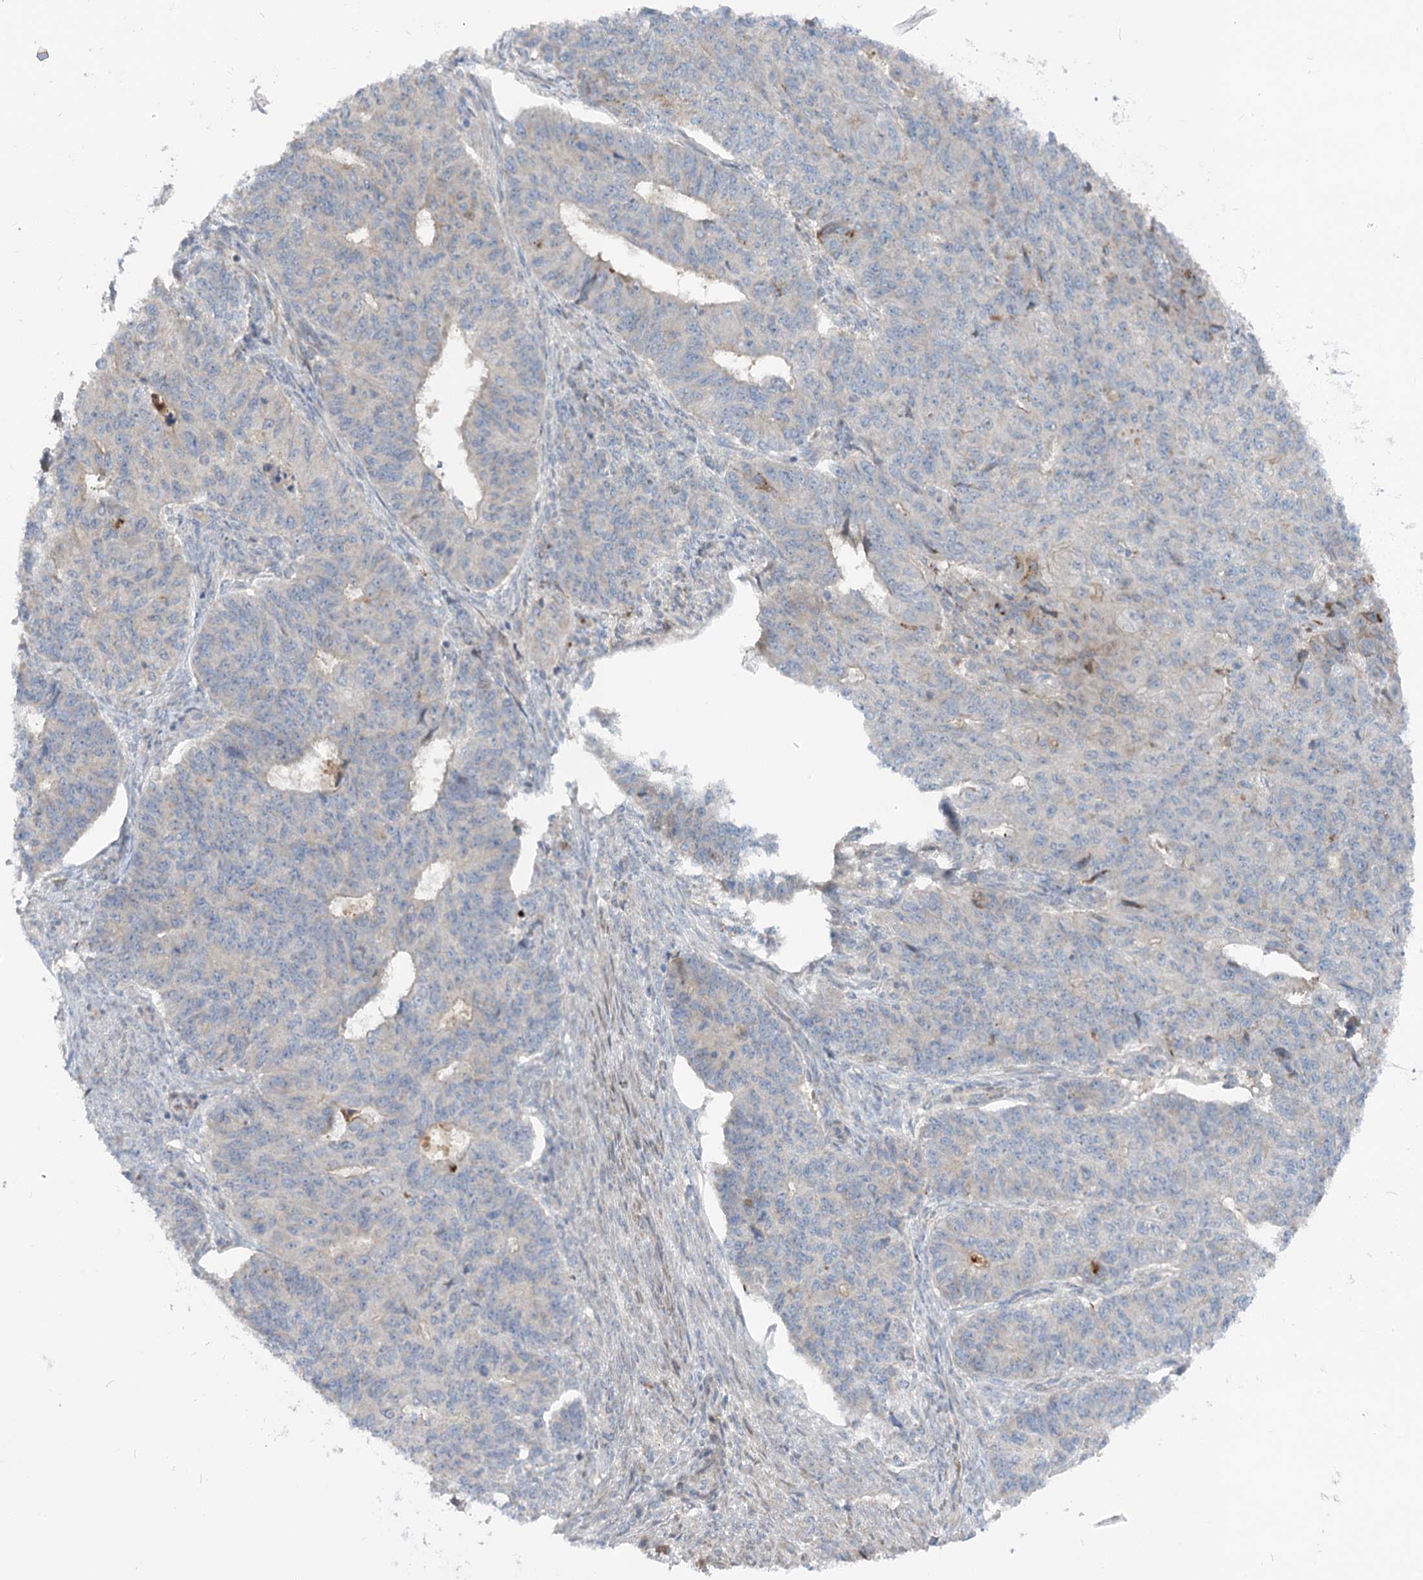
{"staining": {"intensity": "negative", "quantity": "none", "location": "none"}, "tissue": "endometrial cancer", "cell_type": "Tumor cells", "image_type": "cancer", "snomed": [{"axis": "morphology", "description": "Adenocarcinoma, NOS"}, {"axis": "topography", "description": "Endometrium"}], "caption": "A micrograph of endometrial adenocarcinoma stained for a protein reveals no brown staining in tumor cells.", "gene": "FGF19", "patient": {"sex": "female", "age": 32}}